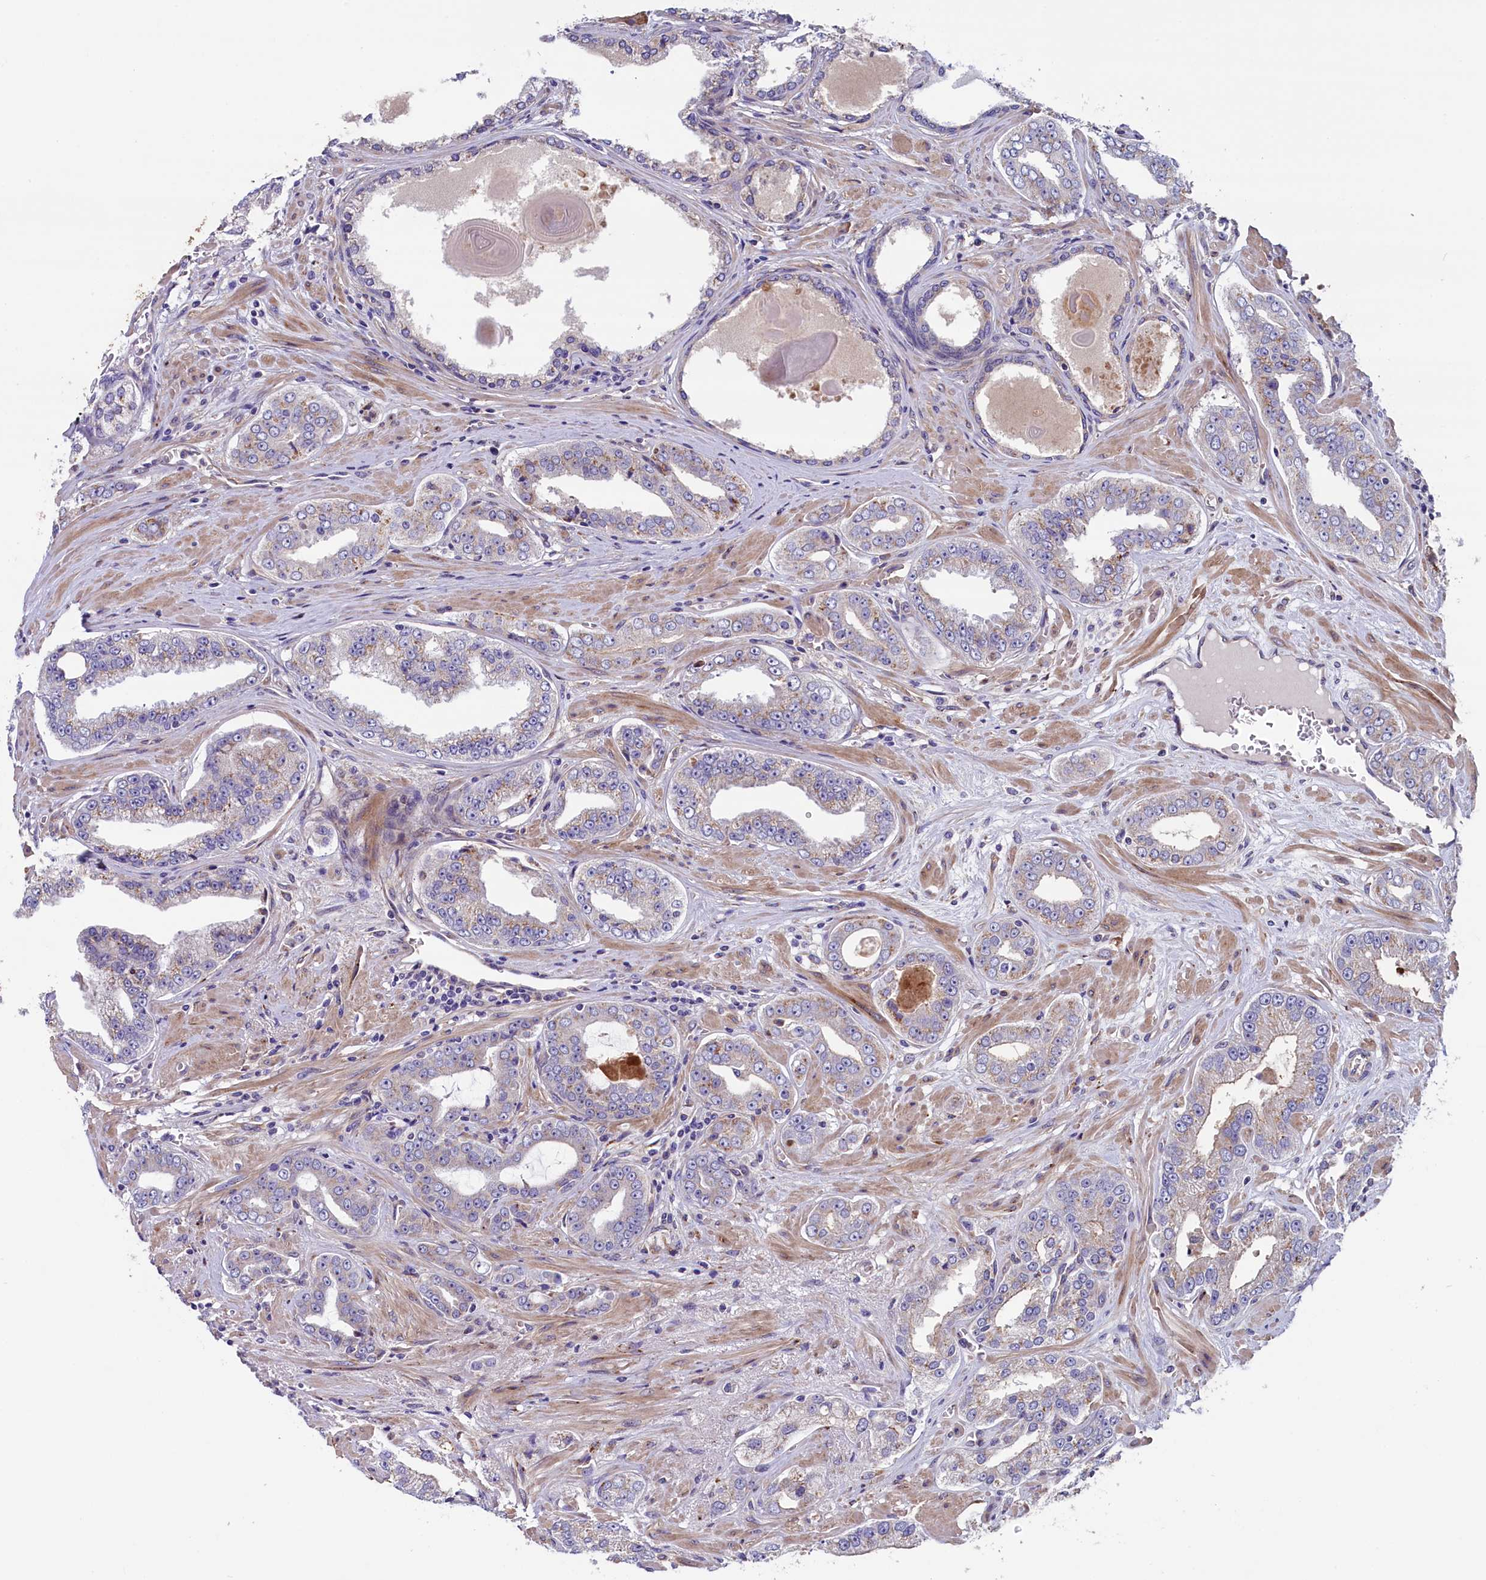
{"staining": {"intensity": "weak", "quantity": "<25%", "location": "cytoplasmic/membranous"}, "tissue": "prostate cancer", "cell_type": "Tumor cells", "image_type": "cancer", "snomed": [{"axis": "morphology", "description": "Adenocarcinoma, High grade"}, {"axis": "topography", "description": "Prostate"}], "caption": "Immunohistochemistry histopathology image of prostate cancer stained for a protein (brown), which exhibits no positivity in tumor cells.", "gene": "GPR108", "patient": {"sex": "male", "age": 71}}